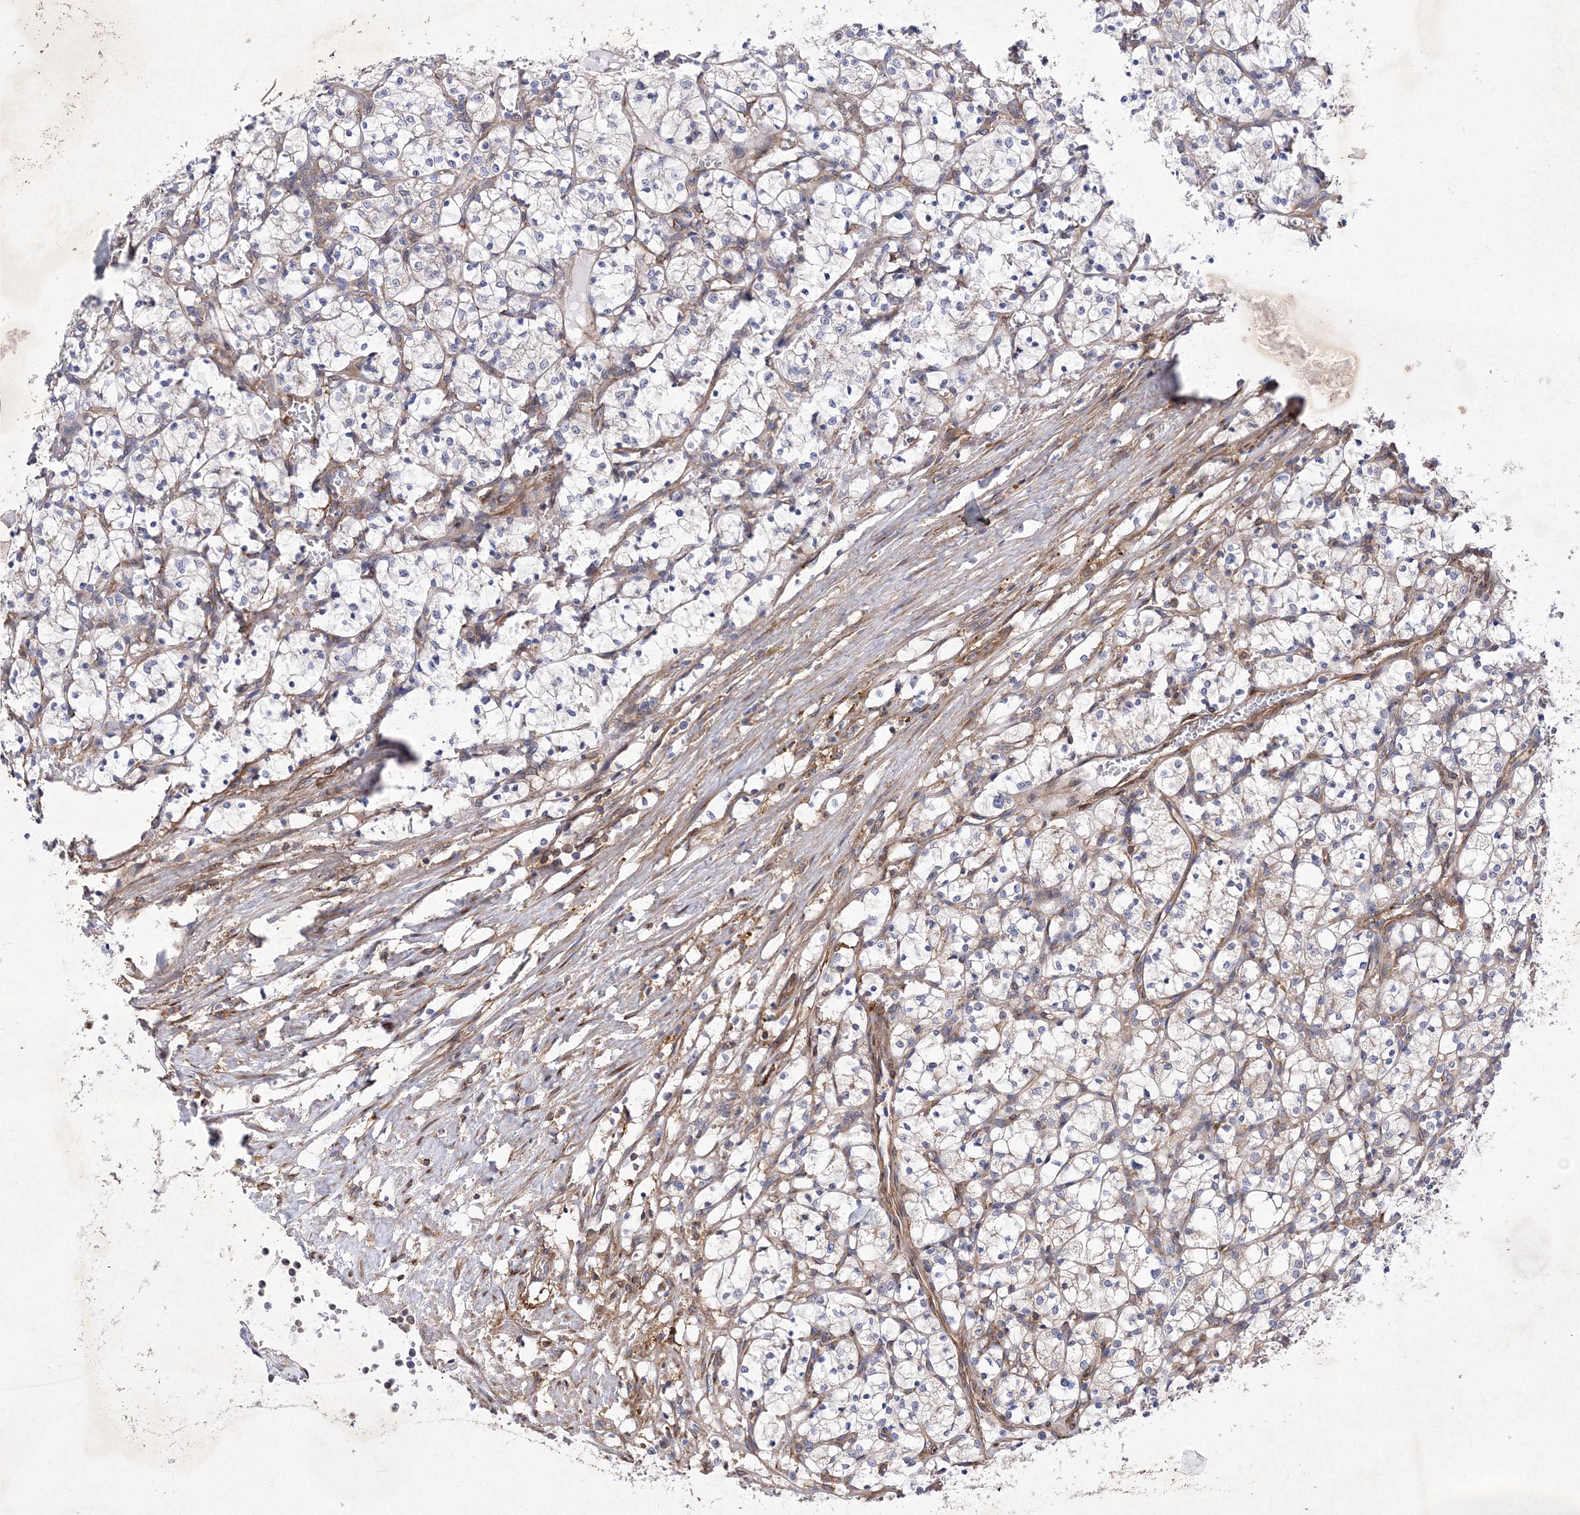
{"staining": {"intensity": "negative", "quantity": "none", "location": "none"}, "tissue": "renal cancer", "cell_type": "Tumor cells", "image_type": "cancer", "snomed": [{"axis": "morphology", "description": "Adenocarcinoma, NOS"}, {"axis": "topography", "description": "Kidney"}], "caption": "This is a histopathology image of IHC staining of adenocarcinoma (renal), which shows no expression in tumor cells. Brightfield microscopy of IHC stained with DAB (3,3'-diaminobenzidine) (brown) and hematoxylin (blue), captured at high magnification.", "gene": "SNX18", "patient": {"sex": "female", "age": 69}}